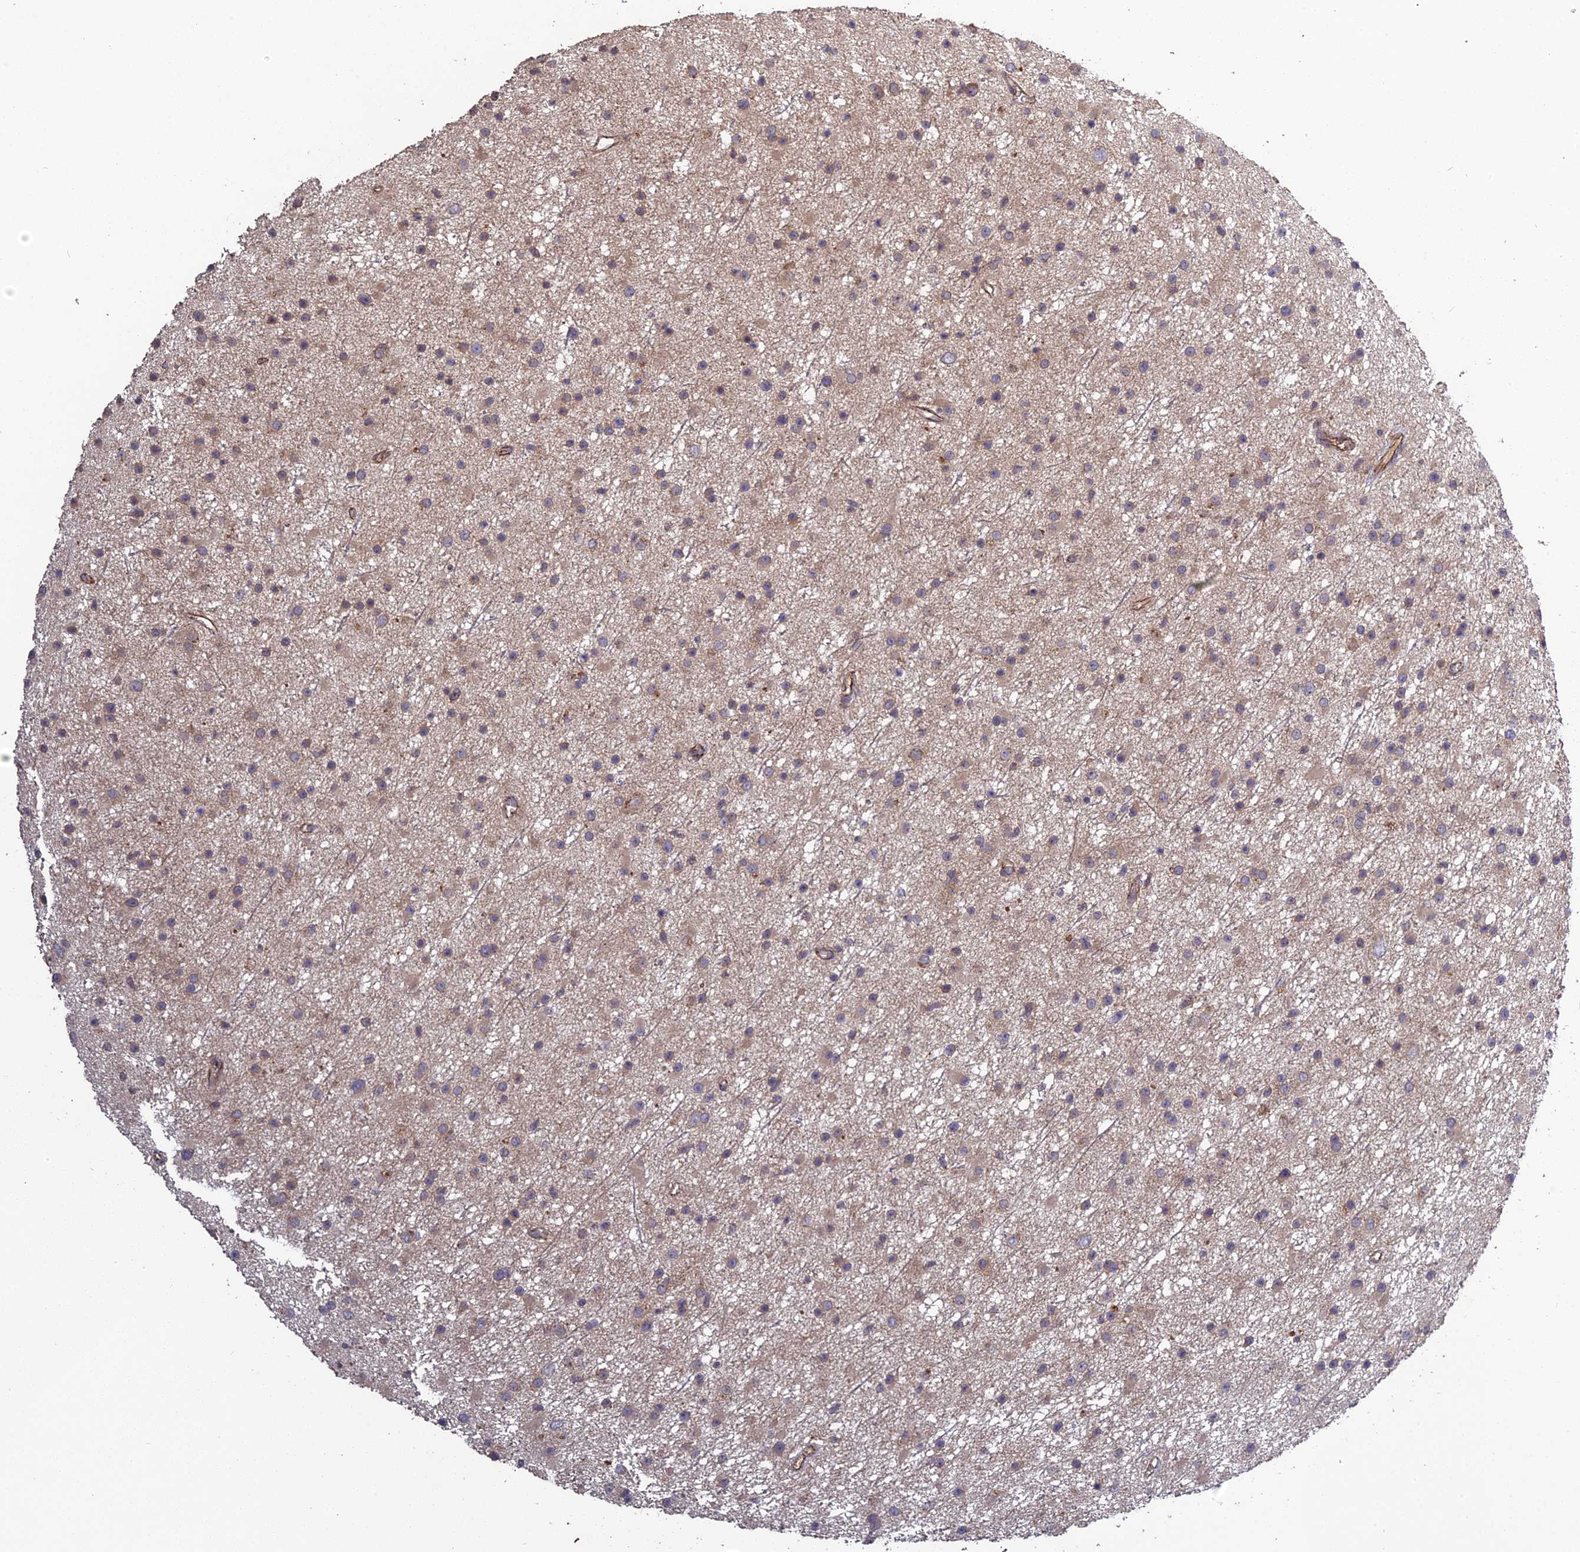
{"staining": {"intensity": "weak", "quantity": "25%-75%", "location": "cytoplasmic/membranous"}, "tissue": "glioma", "cell_type": "Tumor cells", "image_type": "cancer", "snomed": [{"axis": "morphology", "description": "Glioma, malignant, Low grade"}, {"axis": "topography", "description": "Cerebral cortex"}], "caption": "Tumor cells demonstrate low levels of weak cytoplasmic/membranous staining in about 25%-75% of cells in low-grade glioma (malignant). (Brightfield microscopy of DAB IHC at high magnification).", "gene": "ARHGAP40", "patient": {"sex": "female", "age": 39}}